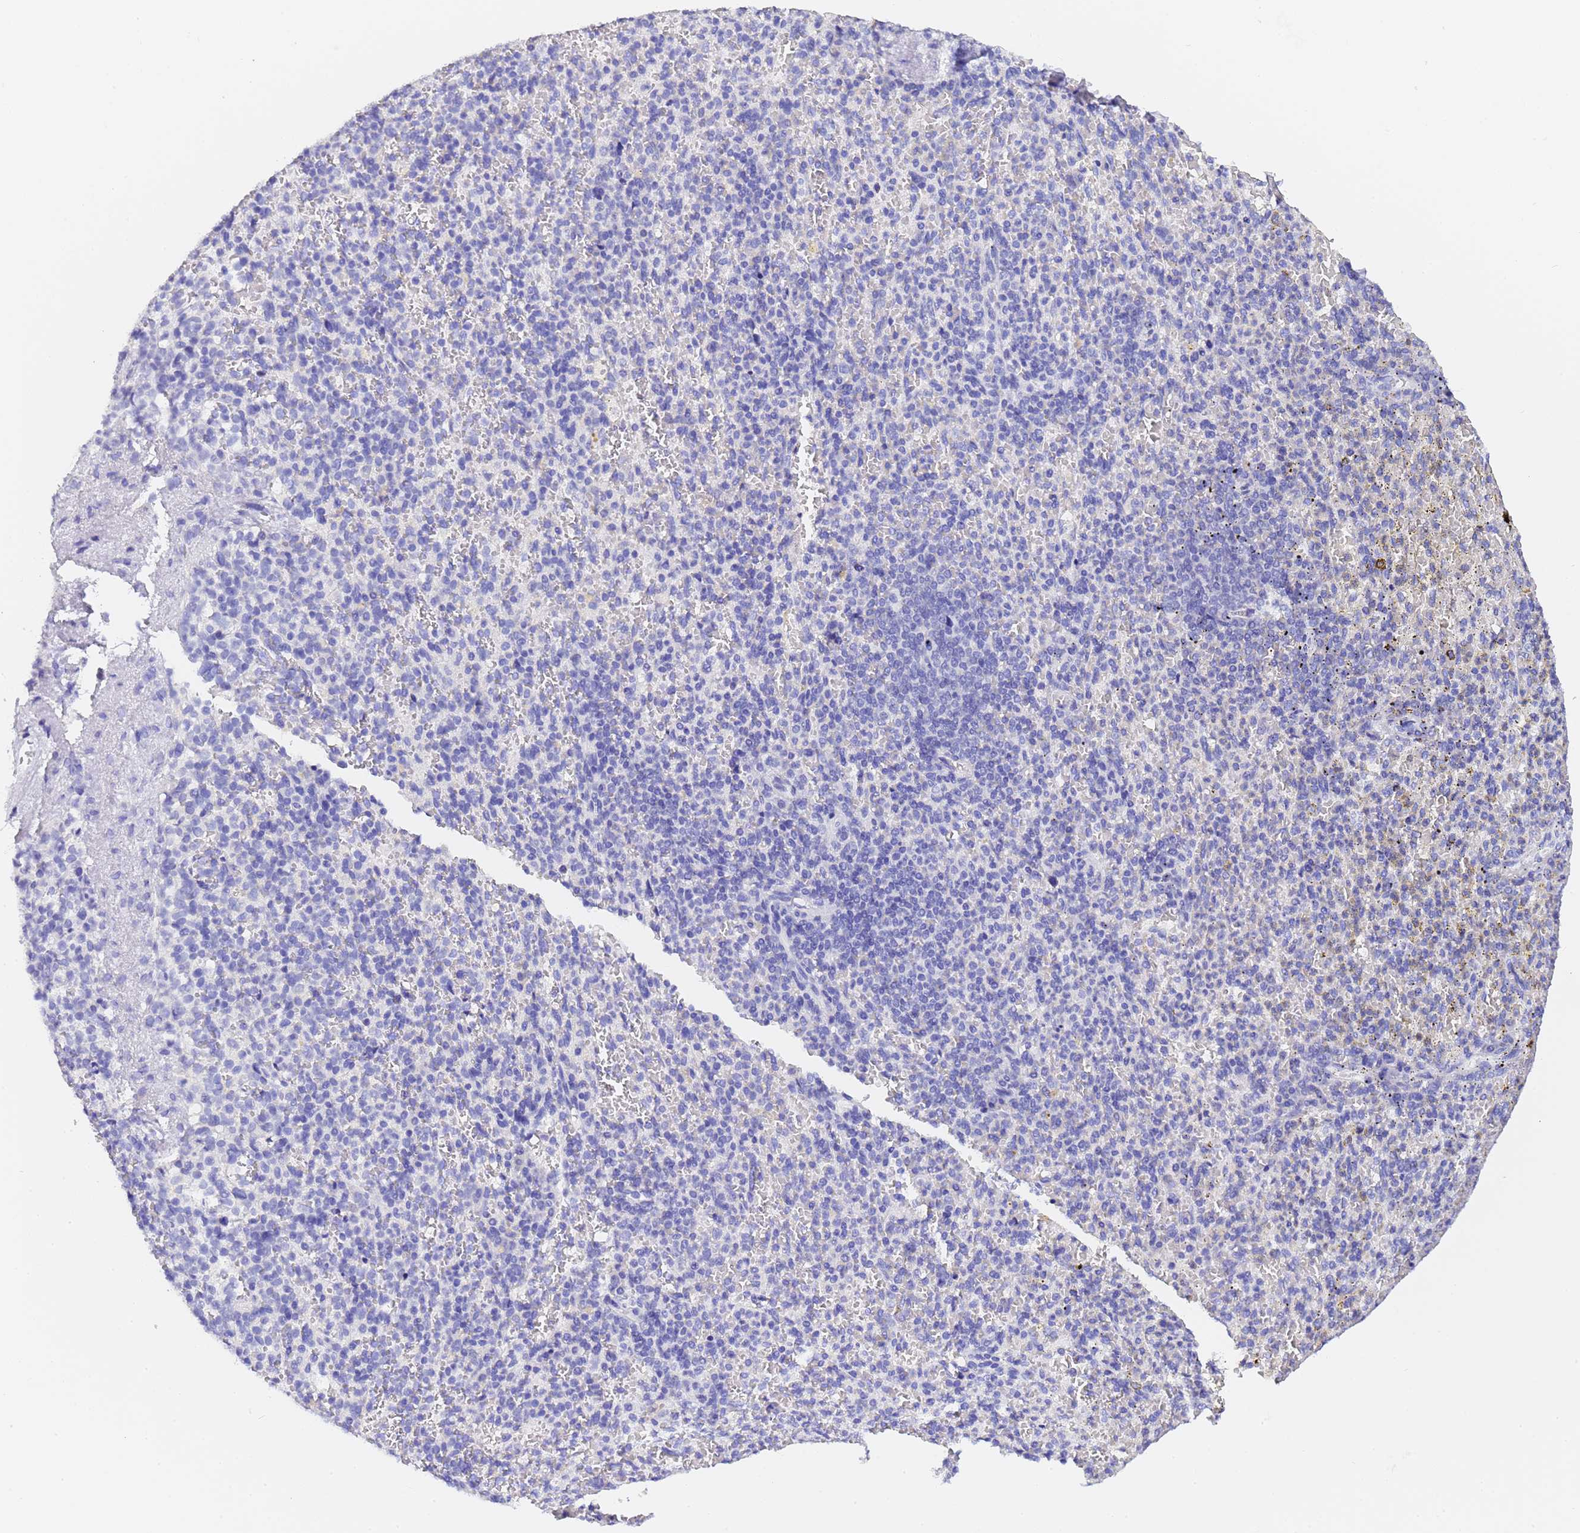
{"staining": {"intensity": "negative", "quantity": "none", "location": "none"}, "tissue": "spleen", "cell_type": "Cells in red pulp", "image_type": "normal", "snomed": [{"axis": "morphology", "description": "Normal tissue, NOS"}, {"axis": "topography", "description": "Spleen"}], "caption": "Human spleen stained for a protein using immunohistochemistry (IHC) demonstrates no expression in cells in red pulp.", "gene": "GABRA1", "patient": {"sex": "female", "age": 74}}